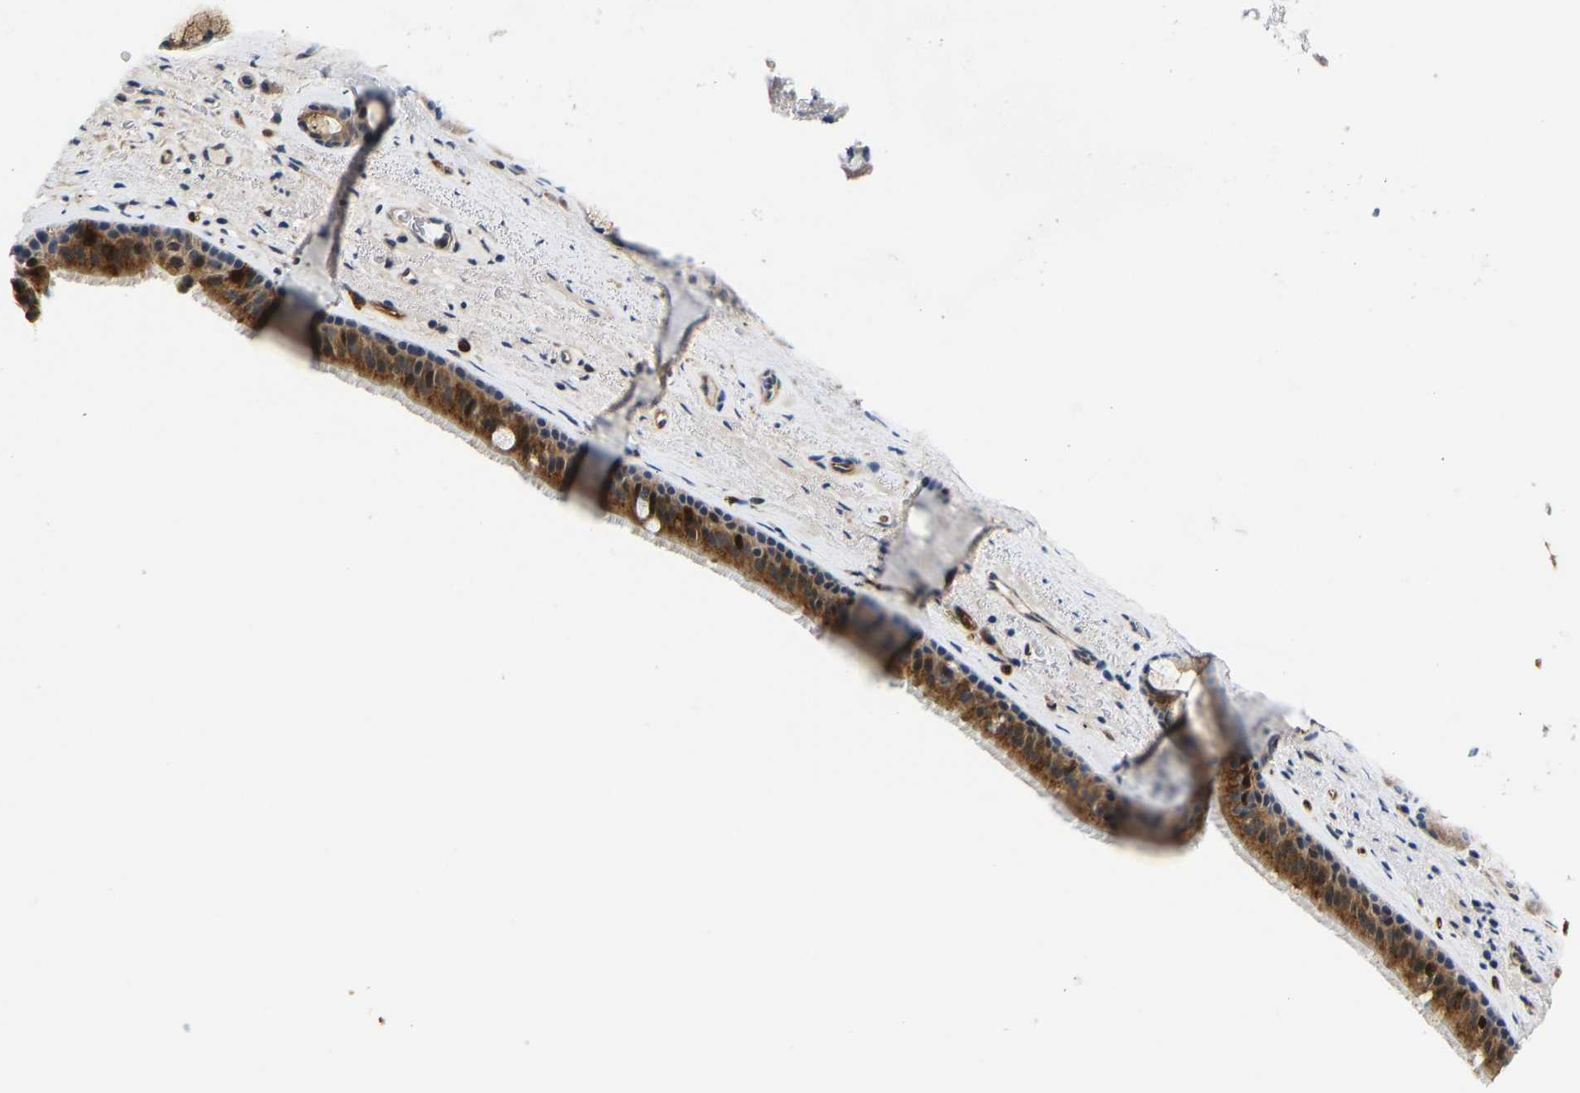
{"staining": {"intensity": "strong", "quantity": "25%-75%", "location": "cytoplasmic/membranous"}, "tissue": "bronchus", "cell_type": "Respiratory epithelial cells", "image_type": "normal", "snomed": [{"axis": "morphology", "description": "Normal tissue, NOS"}, {"axis": "topography", "description": "Cartilage tissue"}], "caption": "An image of human bronchus stained for a protein reveals strong cytoplasmic/membranous brown staining in respiratory epithelial cells. The staining is performed using DAB brown chromogen to label protein expression. The nuclei are counter-stained blue using hematoxylin.", "gene": "RESF1", "patient": {"sex": "female", "age": 63}}